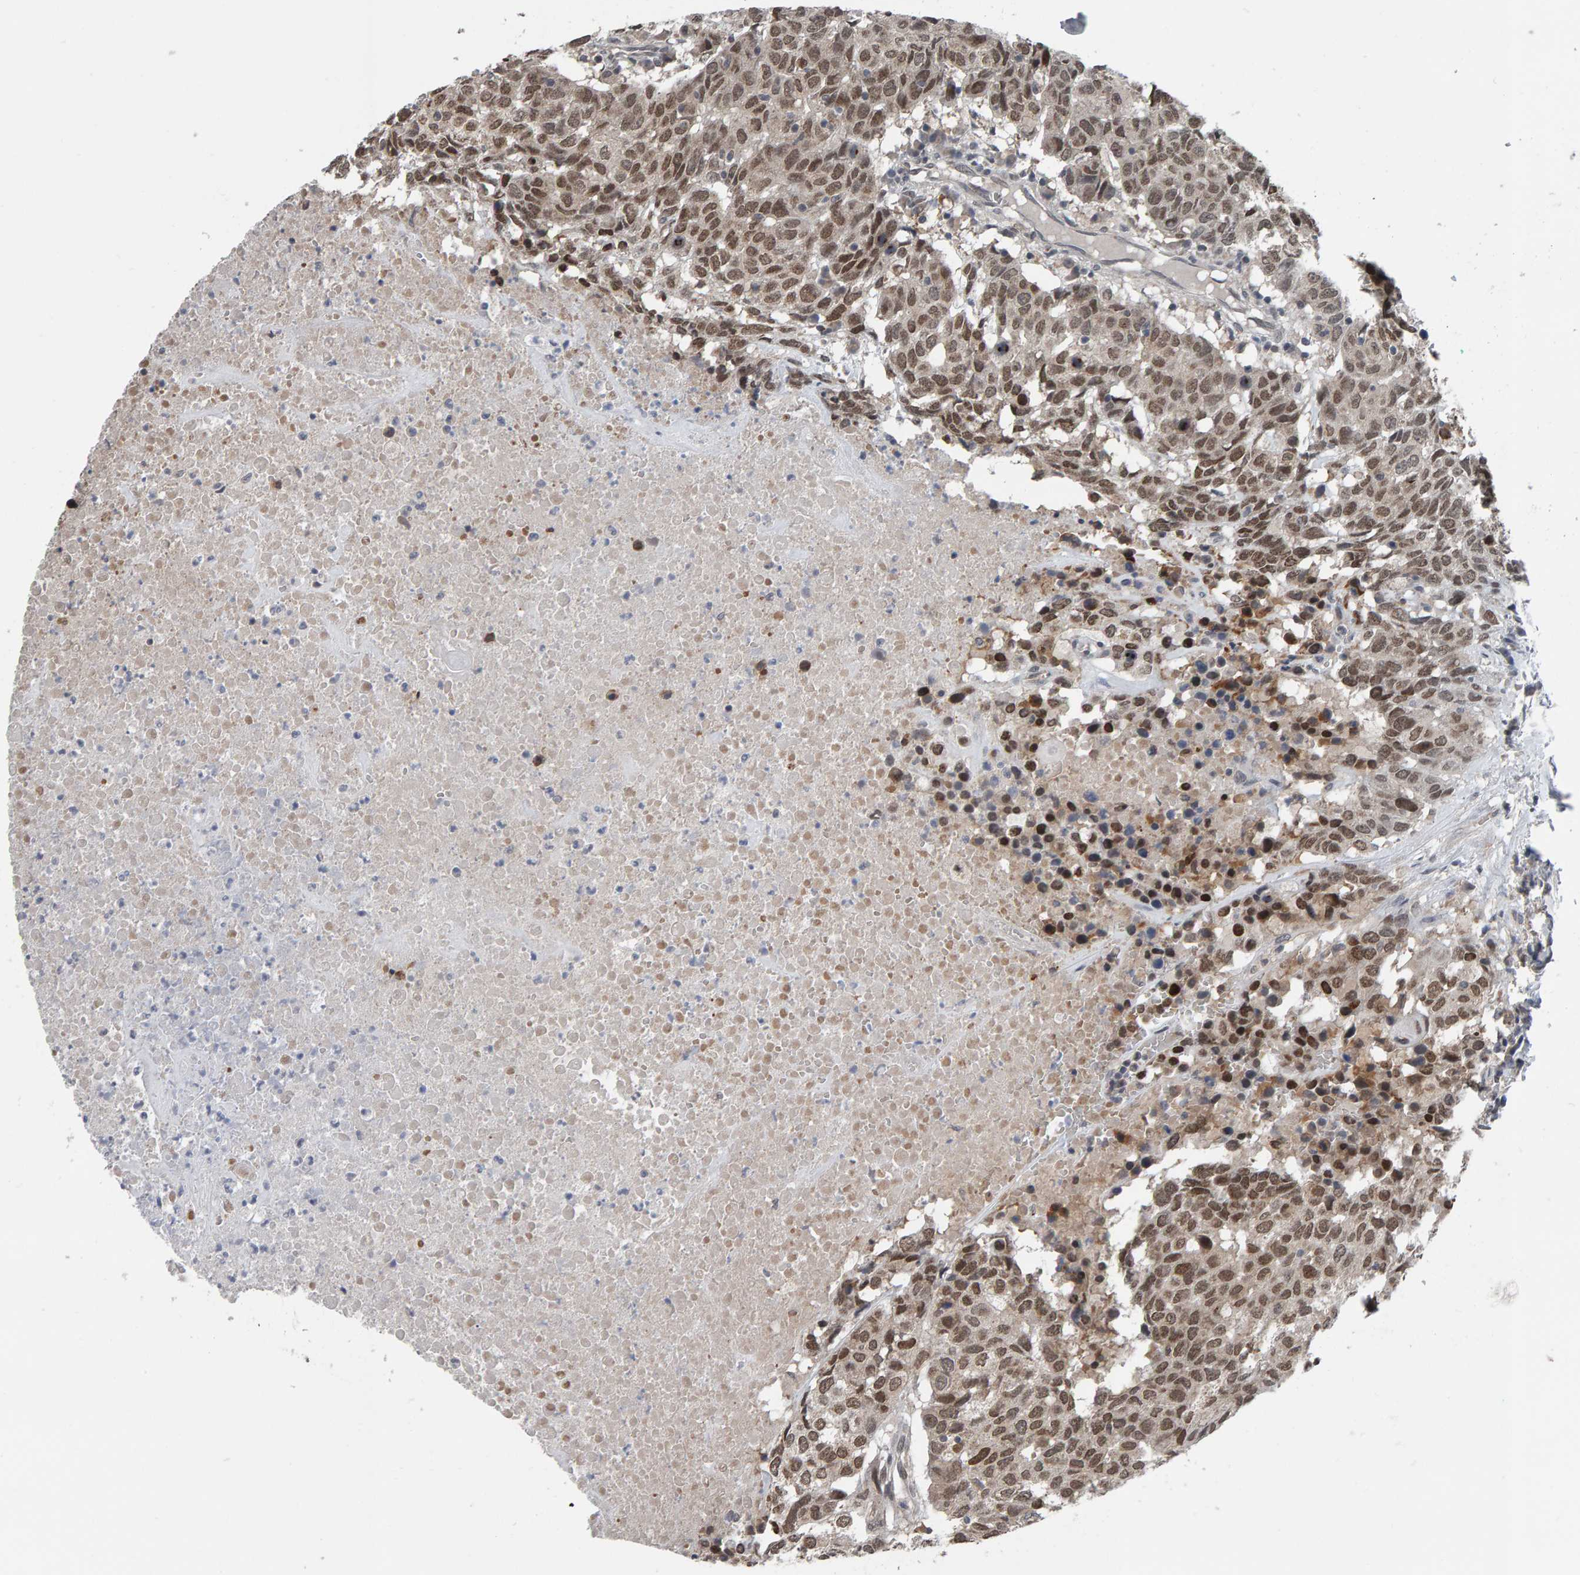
{"staining": {"intensity": "moderate", "quantity": ">75%", "location": "nuclear"}, "tissue": "head and neck cancer", "cell_type": "Tumor cells", "image_type": "cancer", "snomed": [{"axis": "morphology", "description": "Squamous cell carcinoma, NOS"}, {"axis": "topography", "description": "Head-Neck"}], "caption": "Immunohistochemistry (IHC) (DAB) staining of human head and neck squamous cell carcinoma exhibits moderate nuclear protein positivity in about >75% of tumor cells.", "gene": "COASY", "patient": {"sex": "male", "age": 66}}